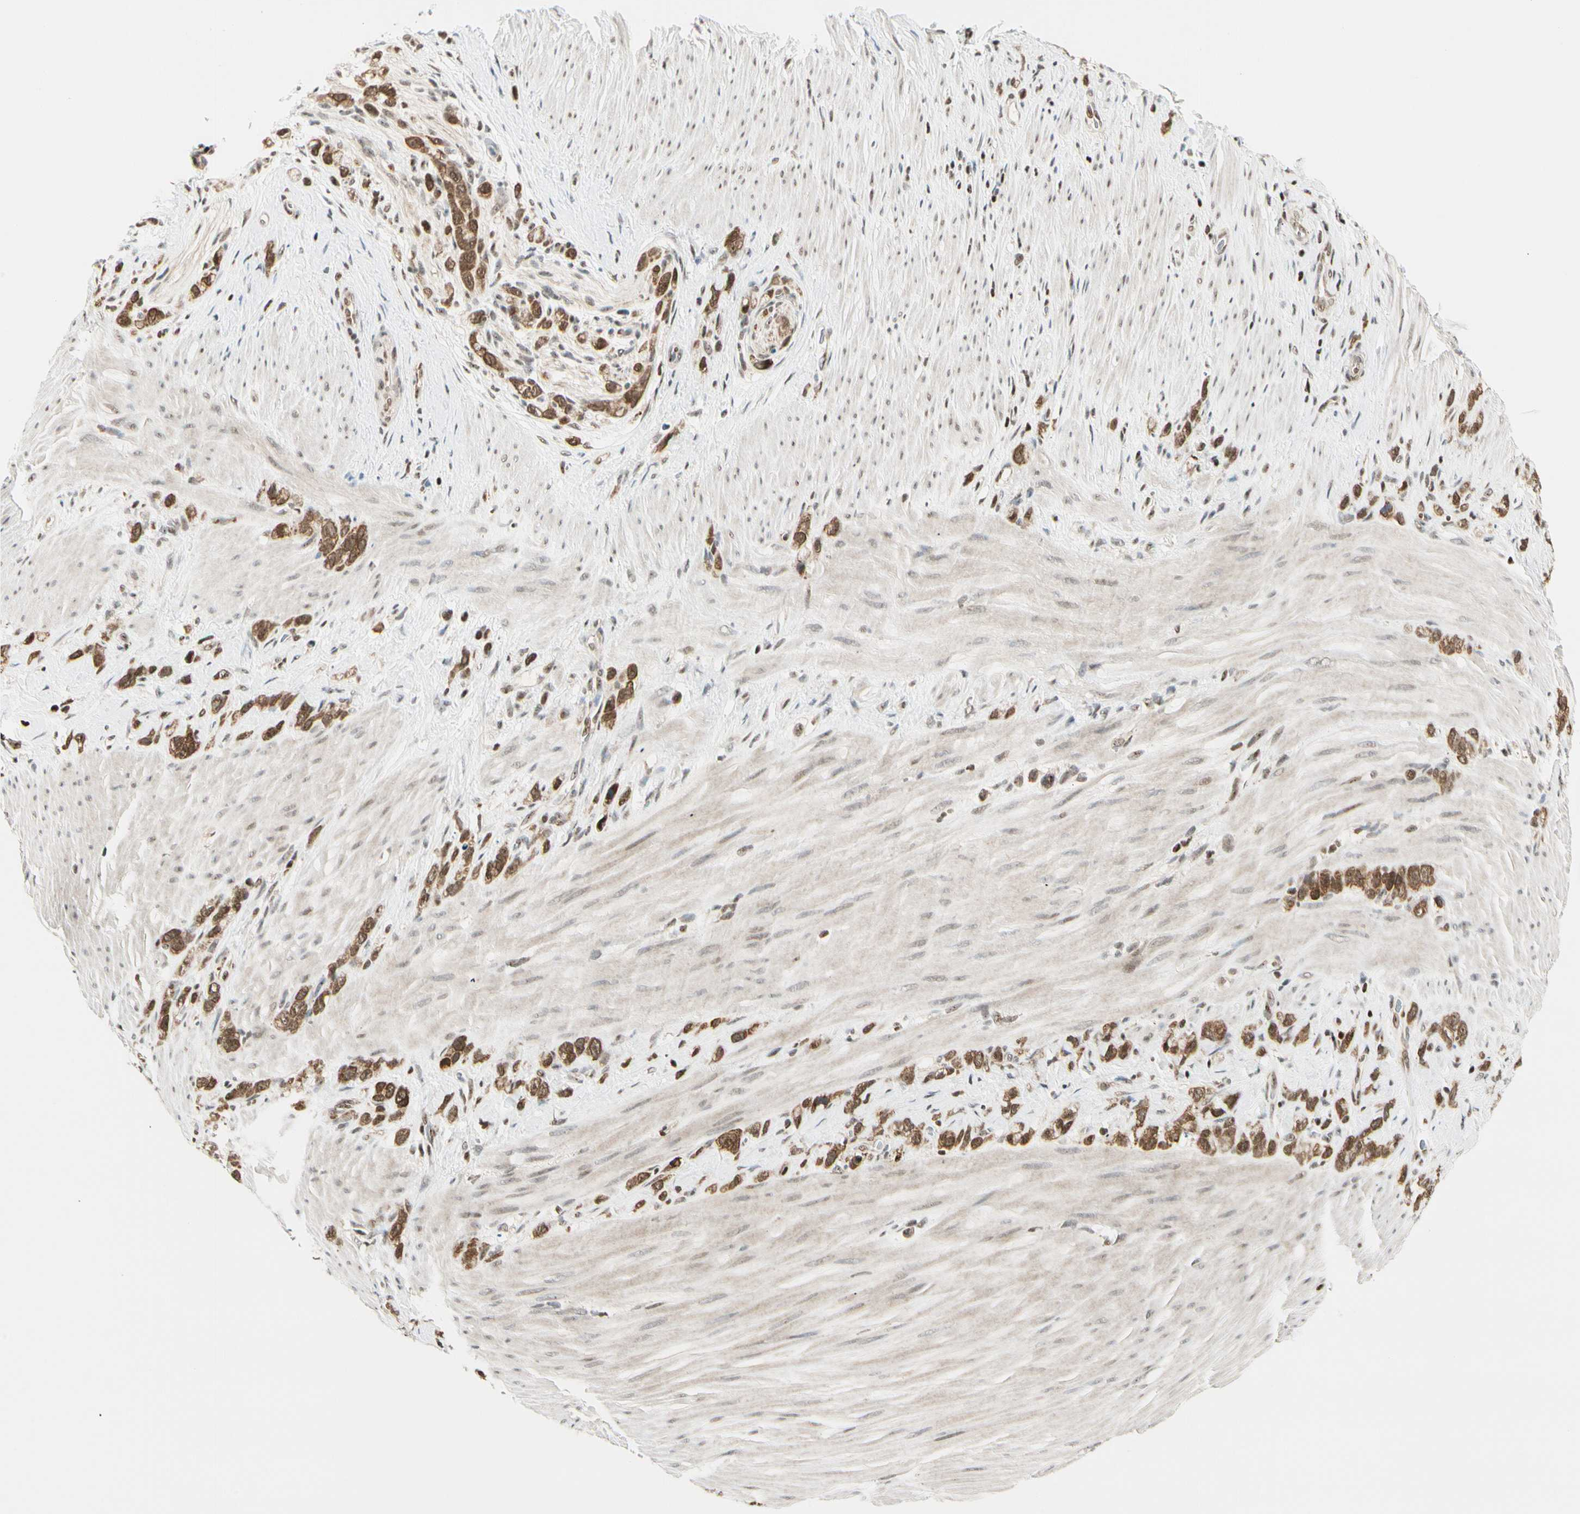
{"staining": {"intensity": "strong", "quantity": ">75%", "location": "cytoplasmic/membranous,nuclear"}, "tissue": "stomach cancer", "cell_type": "Tumor cells", "image_type": "cancer", "snomed": [{"axis": "morphology", "description": "Normal tissue, NOS"}, {"axis": "morphology", "description": "Adenocarcinoma, NOS"}, {"axis": "morphology", "description": "Adenocarcinoma, High grade"}, {"axis": "topography", "description": "Stomach, upper"}, {"axis": "topography", "description": "Stomach"}], "caption": "The photomicrograph displays a brown stain indicating the presence of a protein in the cytoplasmic/membranous and nuclear of tumor cells in stomach cancer.", "gene": "DAXX", "patient": {"sex": "female", "age": 65}}